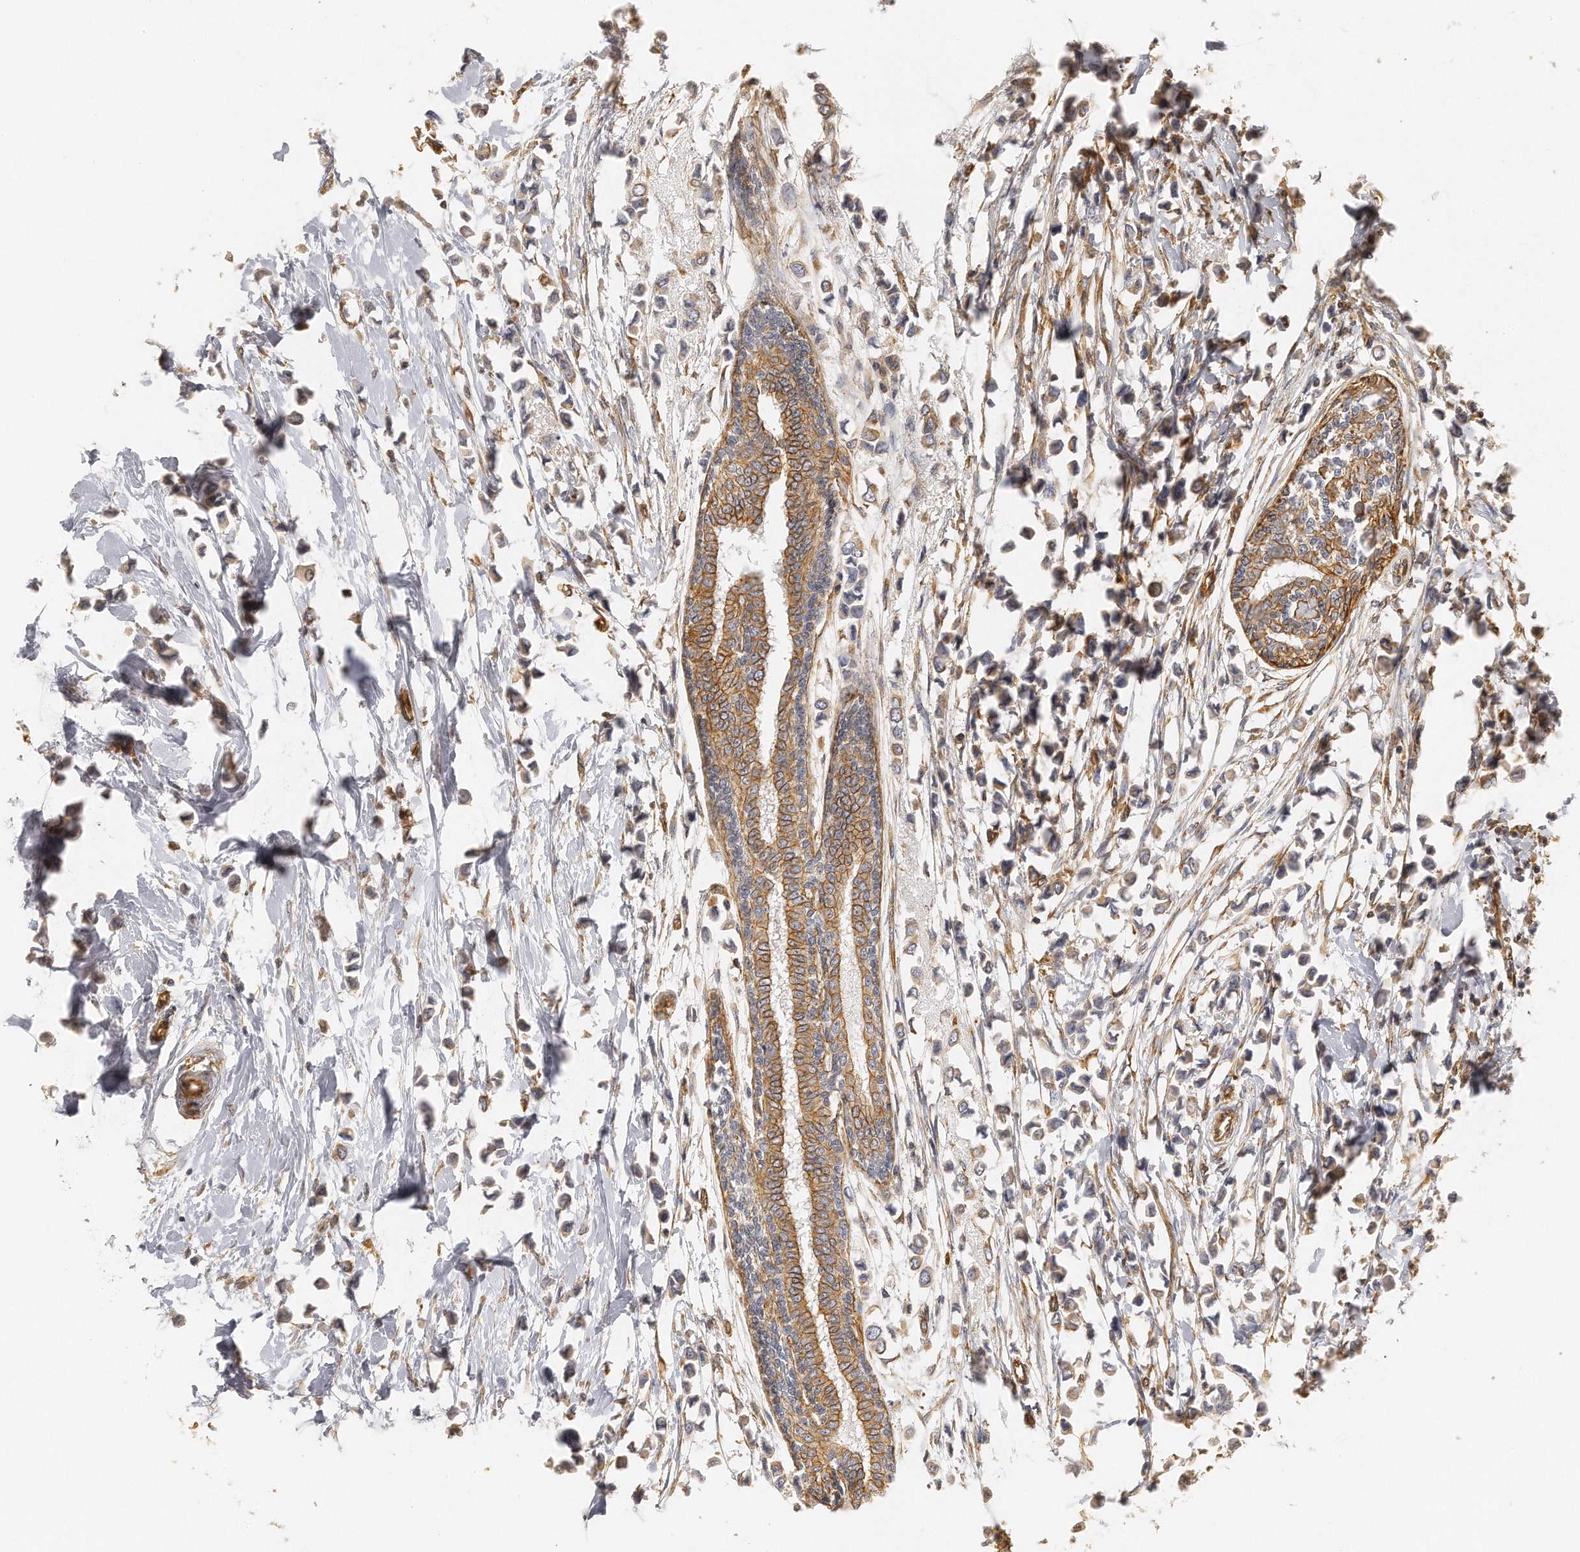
{"staining": {"intensity": "moderate", "quantity": "25%-75%", "location": "cytoplasmic/membranous"}, "tissue": "breast cancer", "cell_type": "Tumor cells", "image_type": "cancer", "snomed": [{"axis": "morphology", "description": "Lobular carcinoma"}, {"axis": "topography", "description": "Breast"}], "caption": "Immunohistochemical staining of human breast cancer (lobular carcinoma) shows medium levels of moderate cytoplasmic/membranous staining in about 25%-75% of tumor cells.", "gene": "CHST7", "patient": {"sex": "female", "age": 51}}